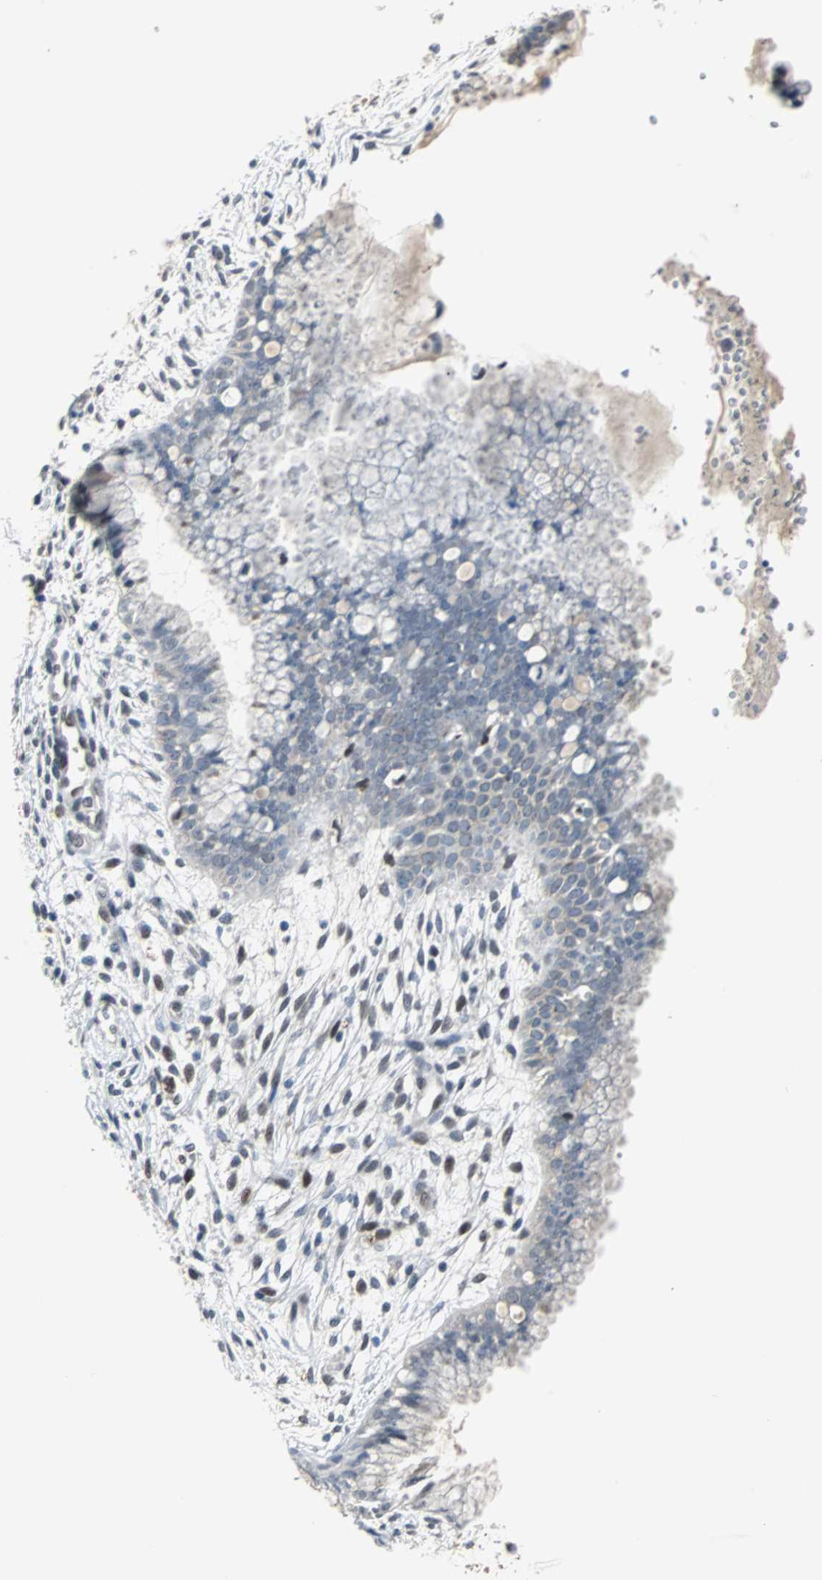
{"staining": {"intensity": "weak", "quantity": "<25%", "location": "cytoplasmic/membranous"}, "tissue": "cervix", "cell_type": "Glandular cells", "image_type": "normal", "snomed": [{"axis": "morphology", "description": "Normal tissue, NOS"}, {"axis": "topography", "description": "Cervix"}], "caption": "Histopathology image shows no protein staining in glandular cells of benign cervix. The staining is performed using DAB brown chromogen with nuclei counter-stained in using hematoxylin.", "gene": "HLX", "patient": {"sex": "female", "age": 39}}